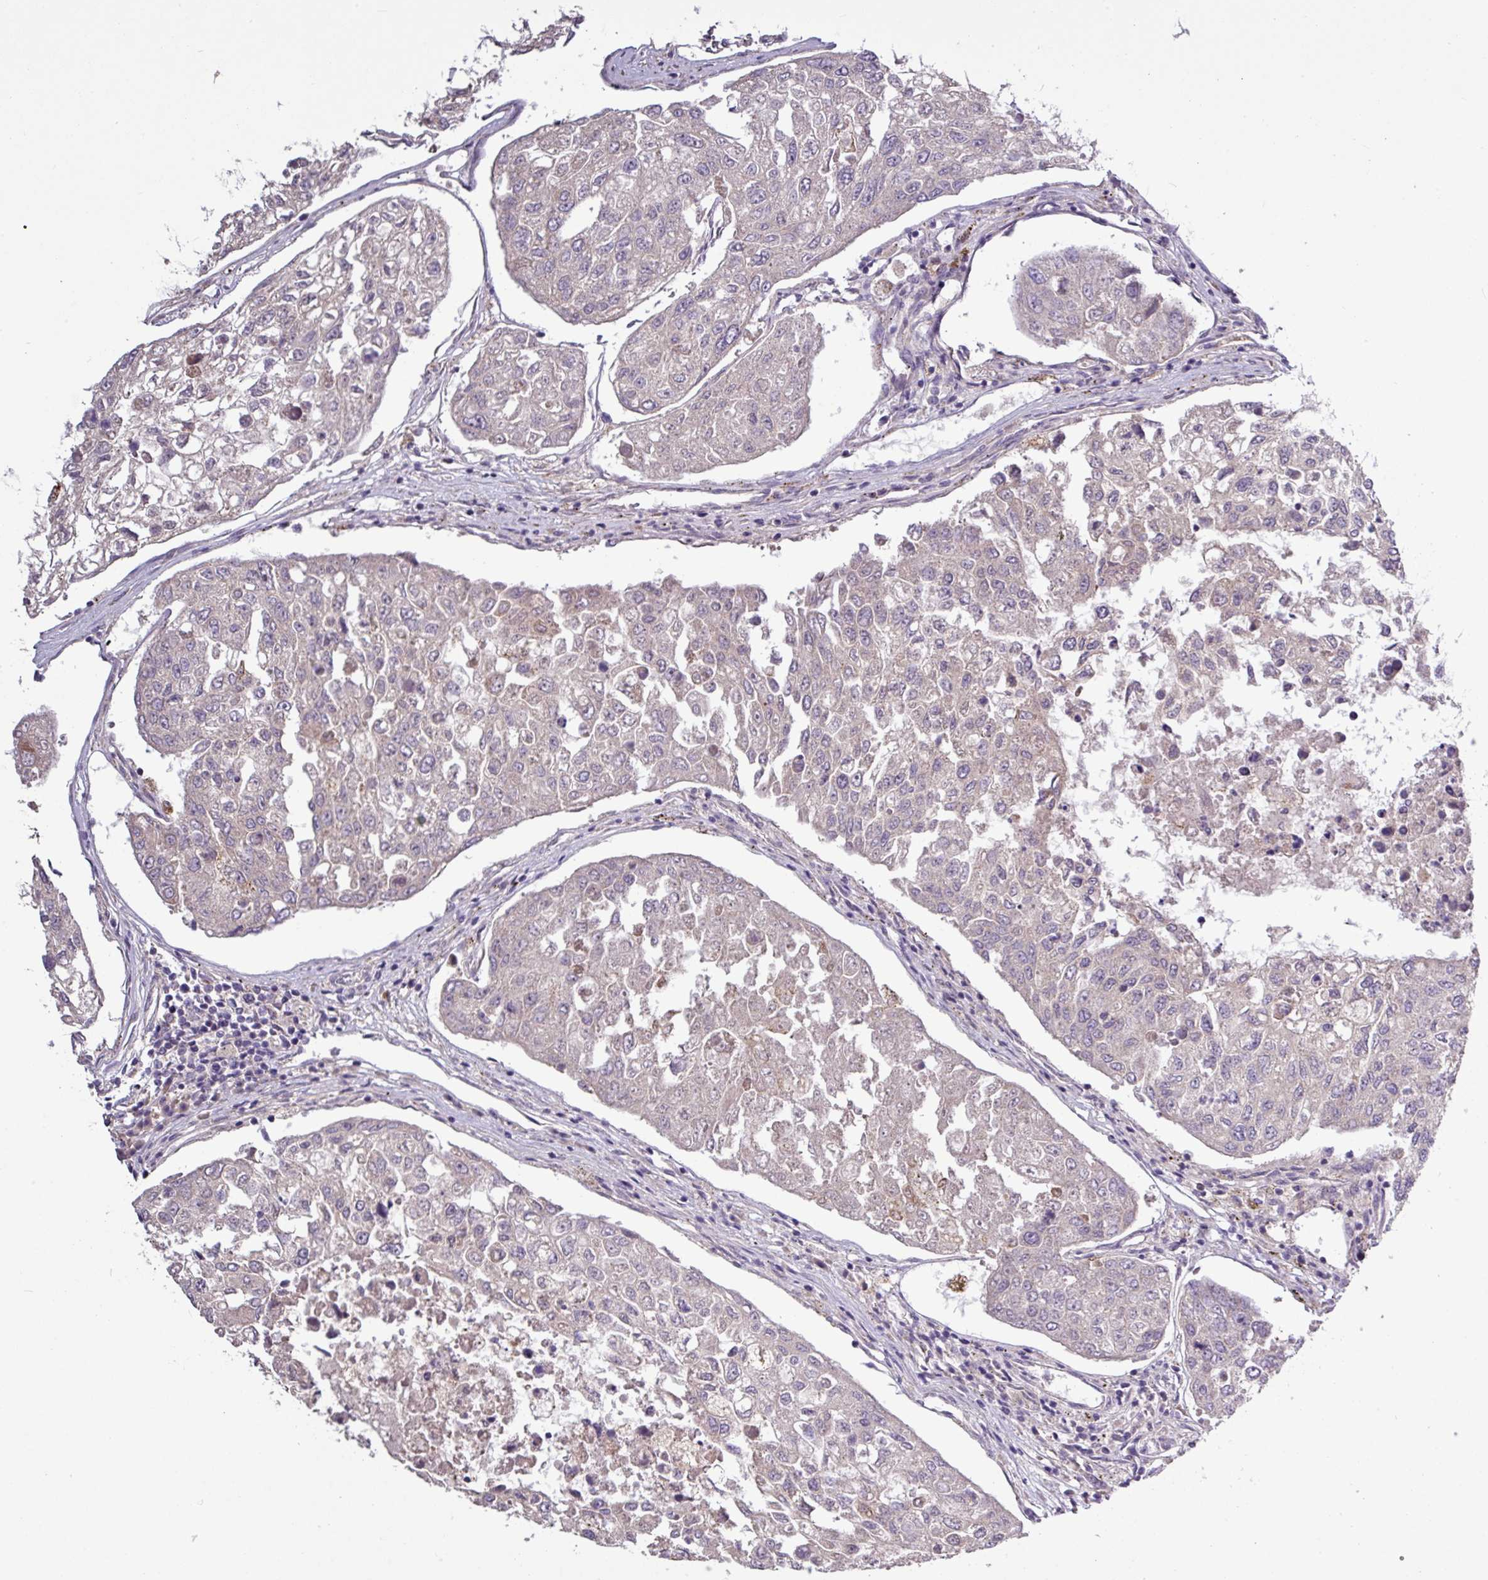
{"staining": {"intensity": "negative", "quantity": "none", "location": "none"}, "tissue": "urothelial cancer", "cell_type": "Tumor cells", "image_type": "cancer", "snomed": [{"axis": "morphology", "description": "Urothelial carcinoma, High grade"}, {"axis": "topography", "description": "Lymph node"}, {"axis": "topography", "description": "Urinary bladder"}], "caption": "Photomicrograph shows no protein staining in tumor cells of urothelial carcinoma (high-grade) tissue. (IHC, brightfield microscopy, high magnification).", "gene": "SKIC2", "patient": {"sex": "male", "age": 51}}